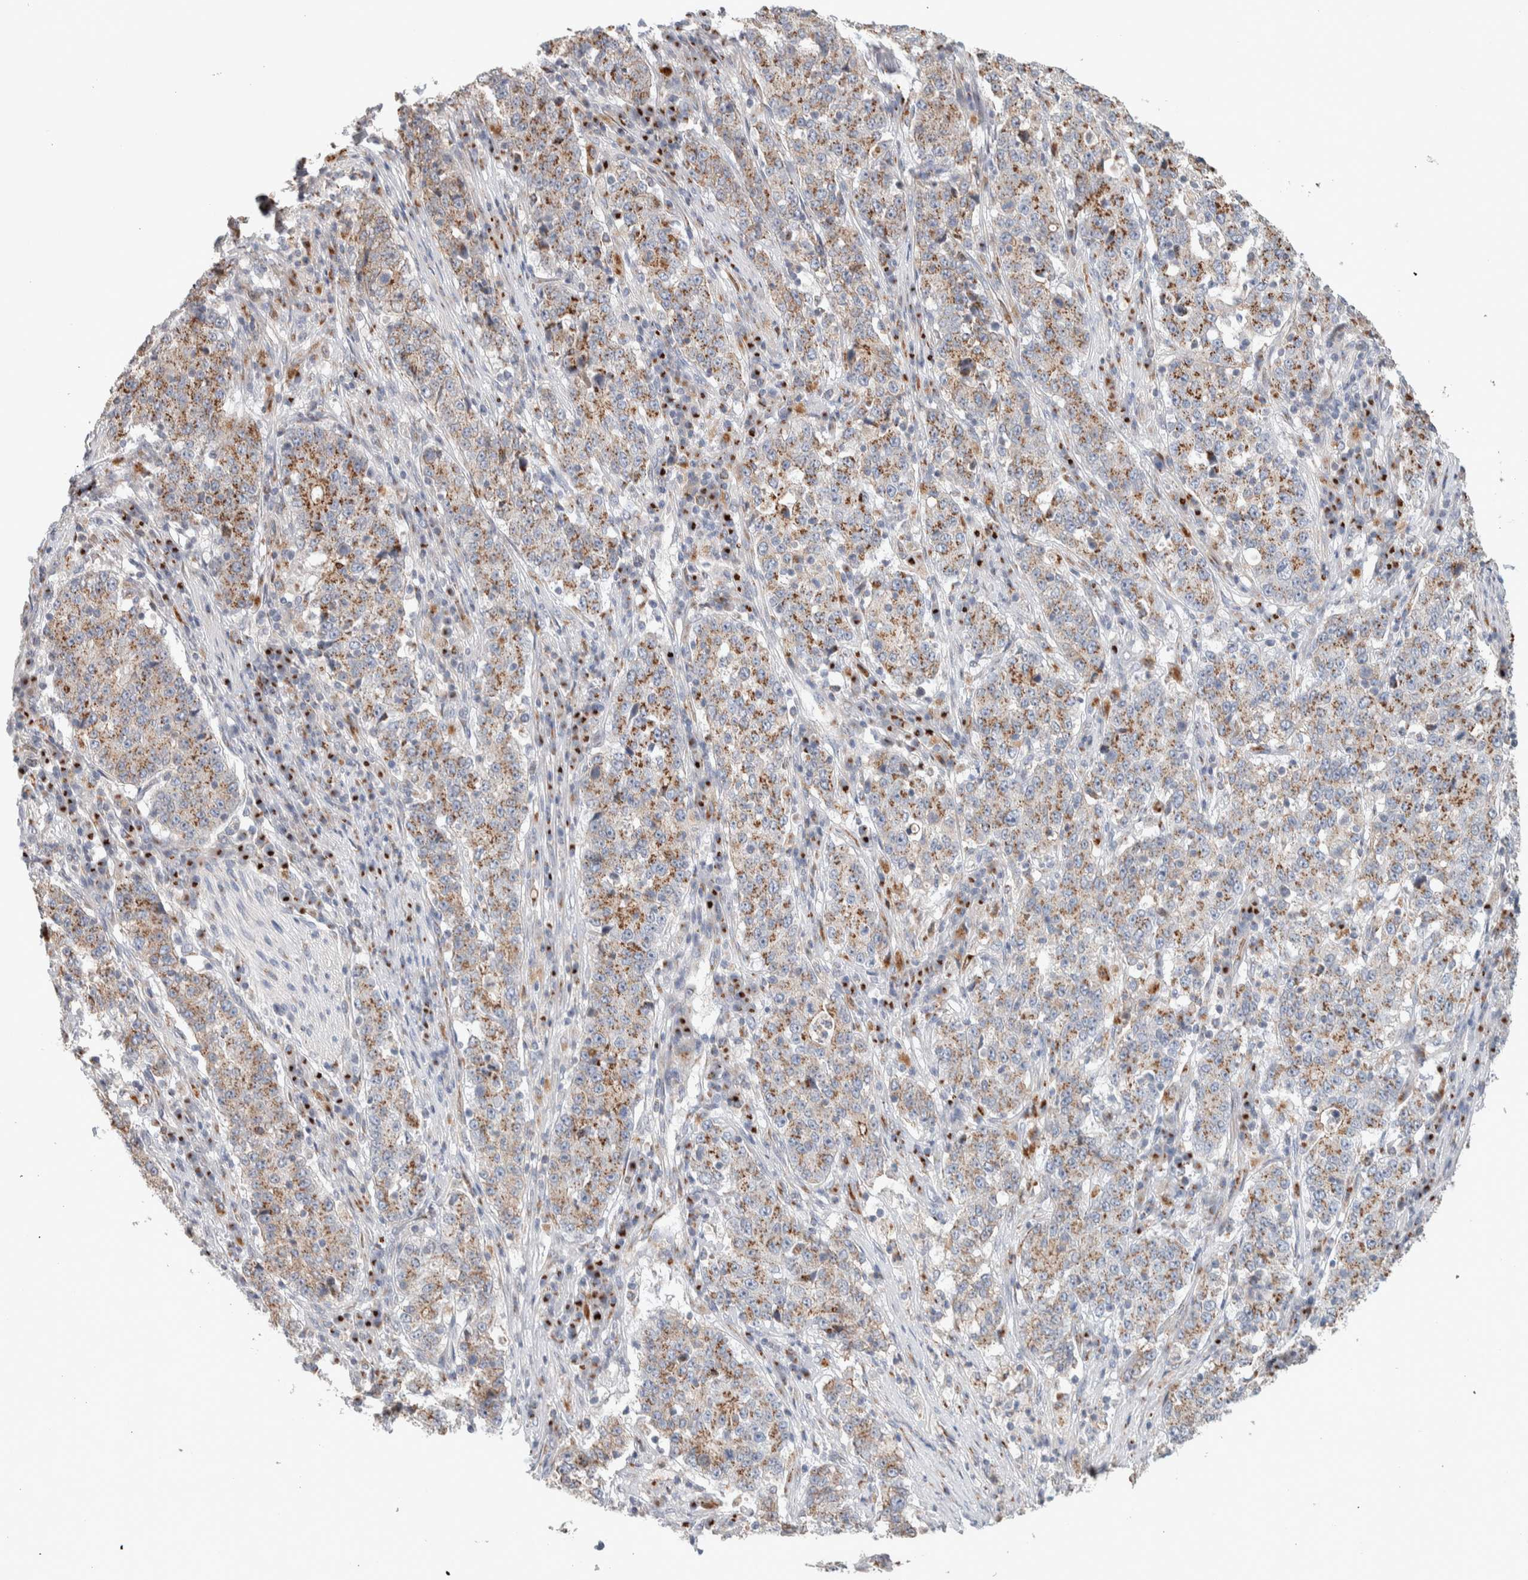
{"staining": {"intensity": "moderate", "quantity": ">75%", "location": "cytoplasmic/membranous"}, "tissue": "stomach cancer", "cell_type": "Tumor cells", "image_type": "cancer", "snomed": [{"axis": "morphology", "description": "Adenocarcinoma, NOS"}, {"axis": "topography", "description": "Stomach"}], "caption": "Protein expression by IHC shows moderate cytoplasmic/membranous expression in approximately >75% of tumor cells in stomach adenocarcinoma.", "gene": "SLC38A10", "patient": {"sex": "male", "age": 59}}